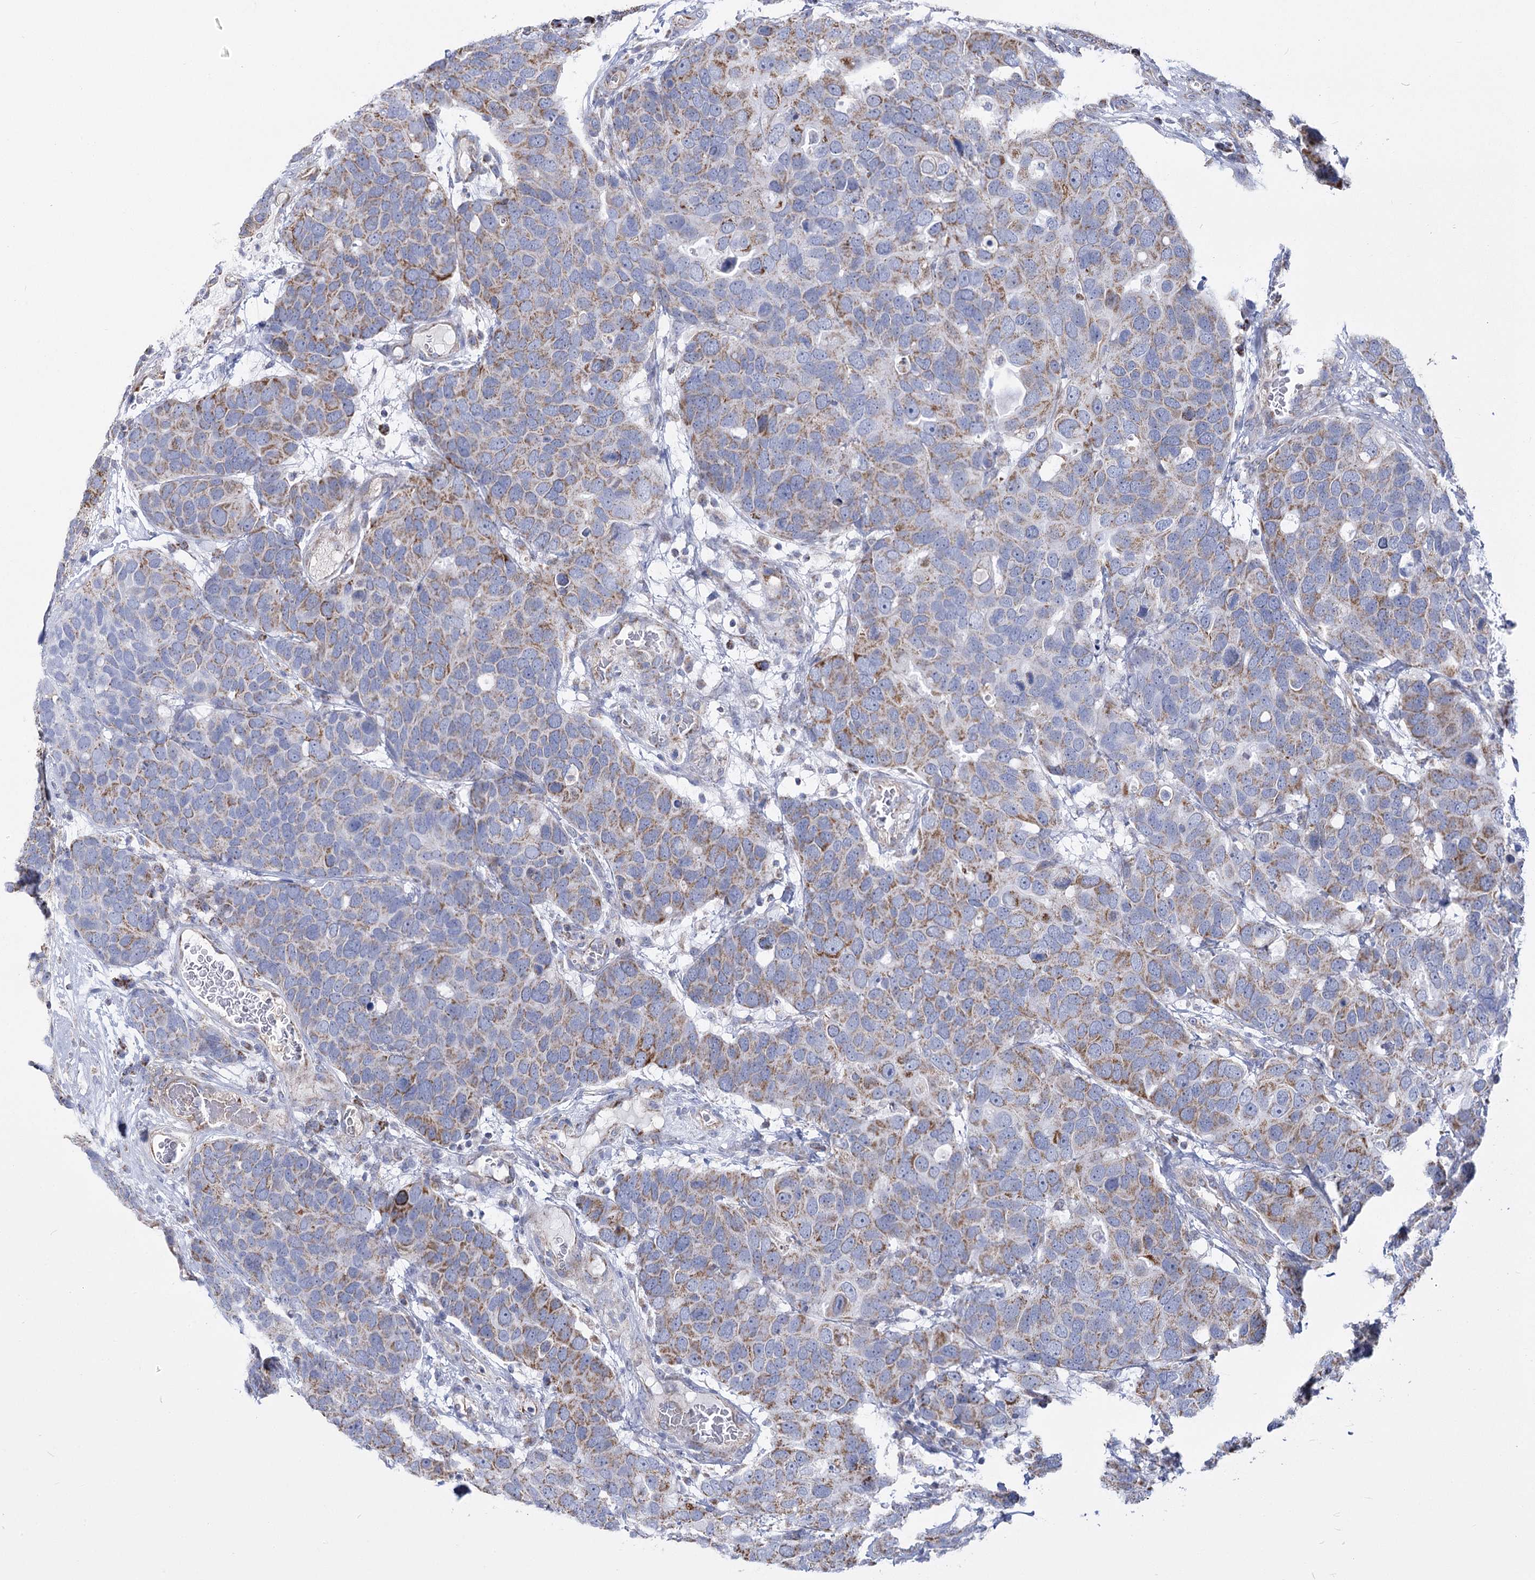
{"staining": {"intensity": "moderate", "quantity": "25%-75%", "location": "cytoplasmic/membranous"}, "tissue": "breast cancer", "cell_type": "Tumor cells", "image_type": "cancer", "snomed": [{"axis": "morphology", "description": "Duct carcinoma"}, {"axis": "topography", "description": "Breast"}], "caption": "Breast cancer (infiltrating ductal carcinoma) stained with a brown dye demonstrates moderate cytoplasmic/membranous positive expression in about 25%-75% of tumor cells.", "gene": "PDHB", "patient": {"sex": "female", "age": 83}}